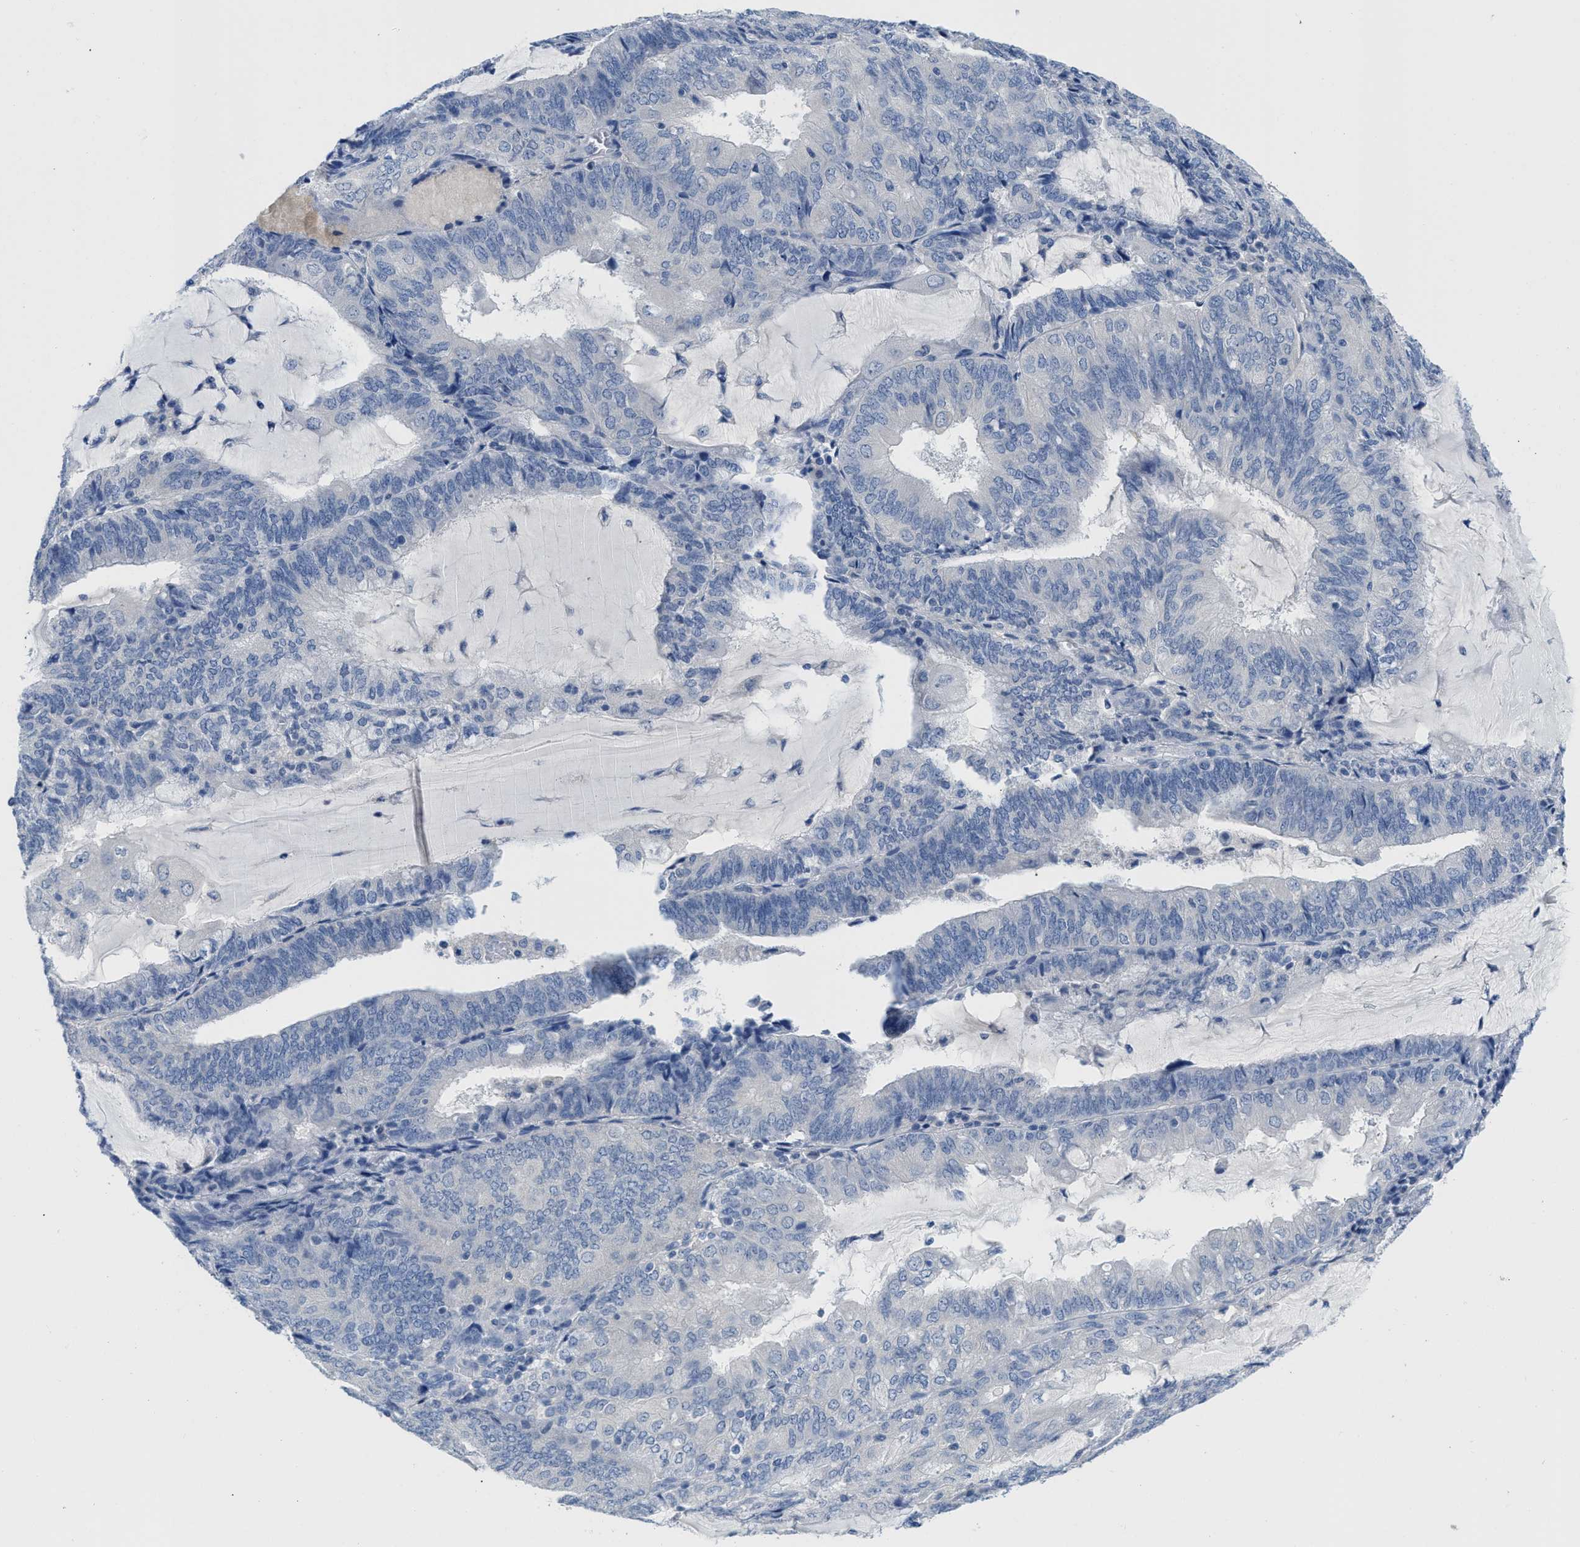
{"staining": {"intensity": "negative", "quantity": "none", "location": "none"}, "tissue": "endometrial cancer", "cell_type": "Tumor cells", "image_type": "cancer", "snomed": [{"axis": "morphology", "description": "Adenocarcinoma, NOS"}, {"axis": "topography", "description": "Endometrium"}], "caption": "DAB immunohistochemical staining of human endometrial cancer (adenocarcinoma) displays no significant expression in tumor cells. (DAB immunohistochemistry (IHC), high magnification).", "gene": "PYY", "patient": {"sex": "female", "age": 81}}